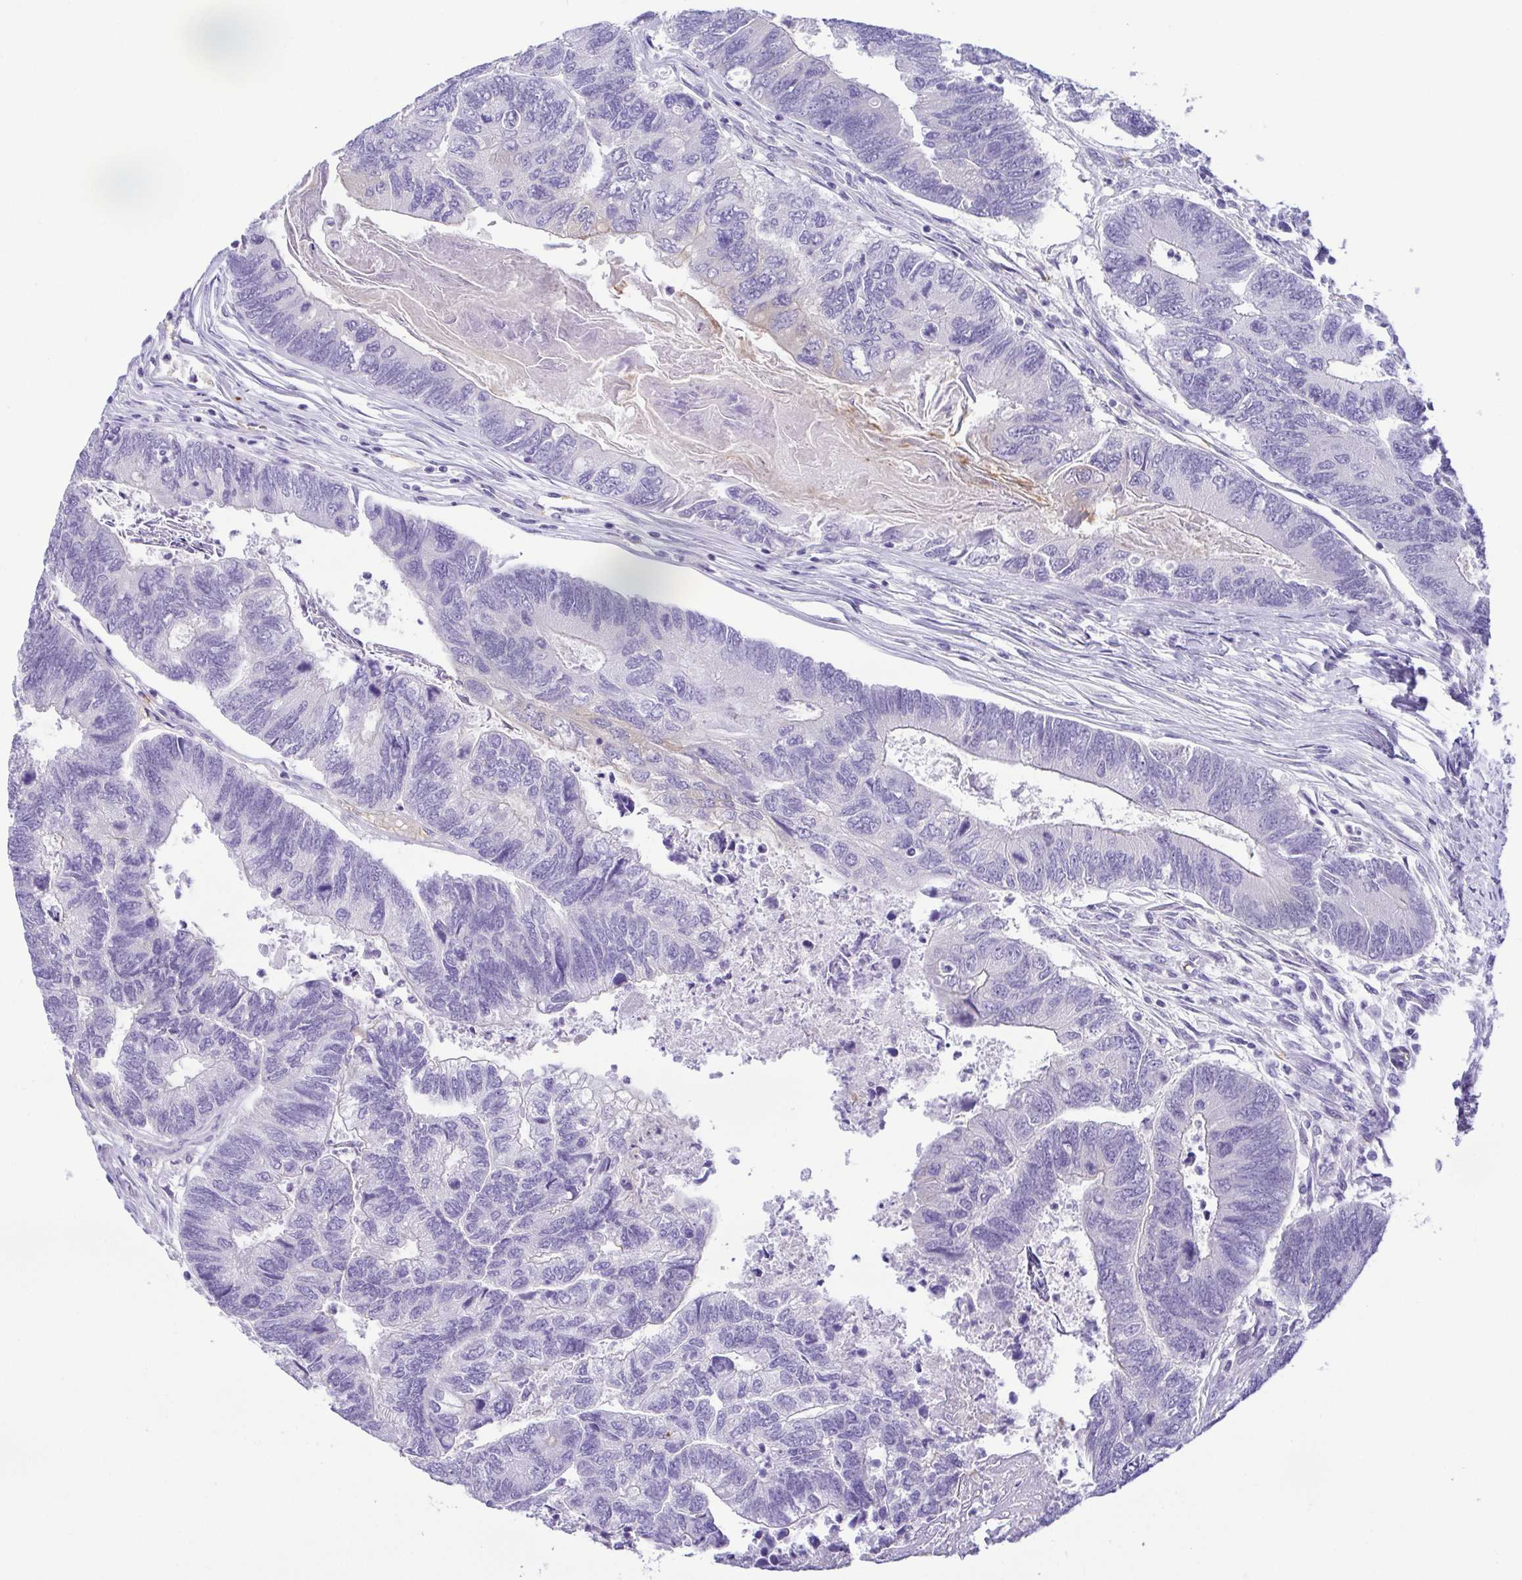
{"staining": {"intensity": "negative", "quantity": "none", "location": "none"}, "tissue": "colorectal cancer", "cell_type": "Tumor cells", "image_type": "cancer", "snomed": [{"axis": "morphology", "description": "Adenocarcinoma, NOS"}, {"axis": "topography", "description": "Colon"}], "caption": "Tumor cells show no significant protein positivity in colorectal cancer.", "gene": "EPB42", "patient": {"sex": "female", "age": 67}}